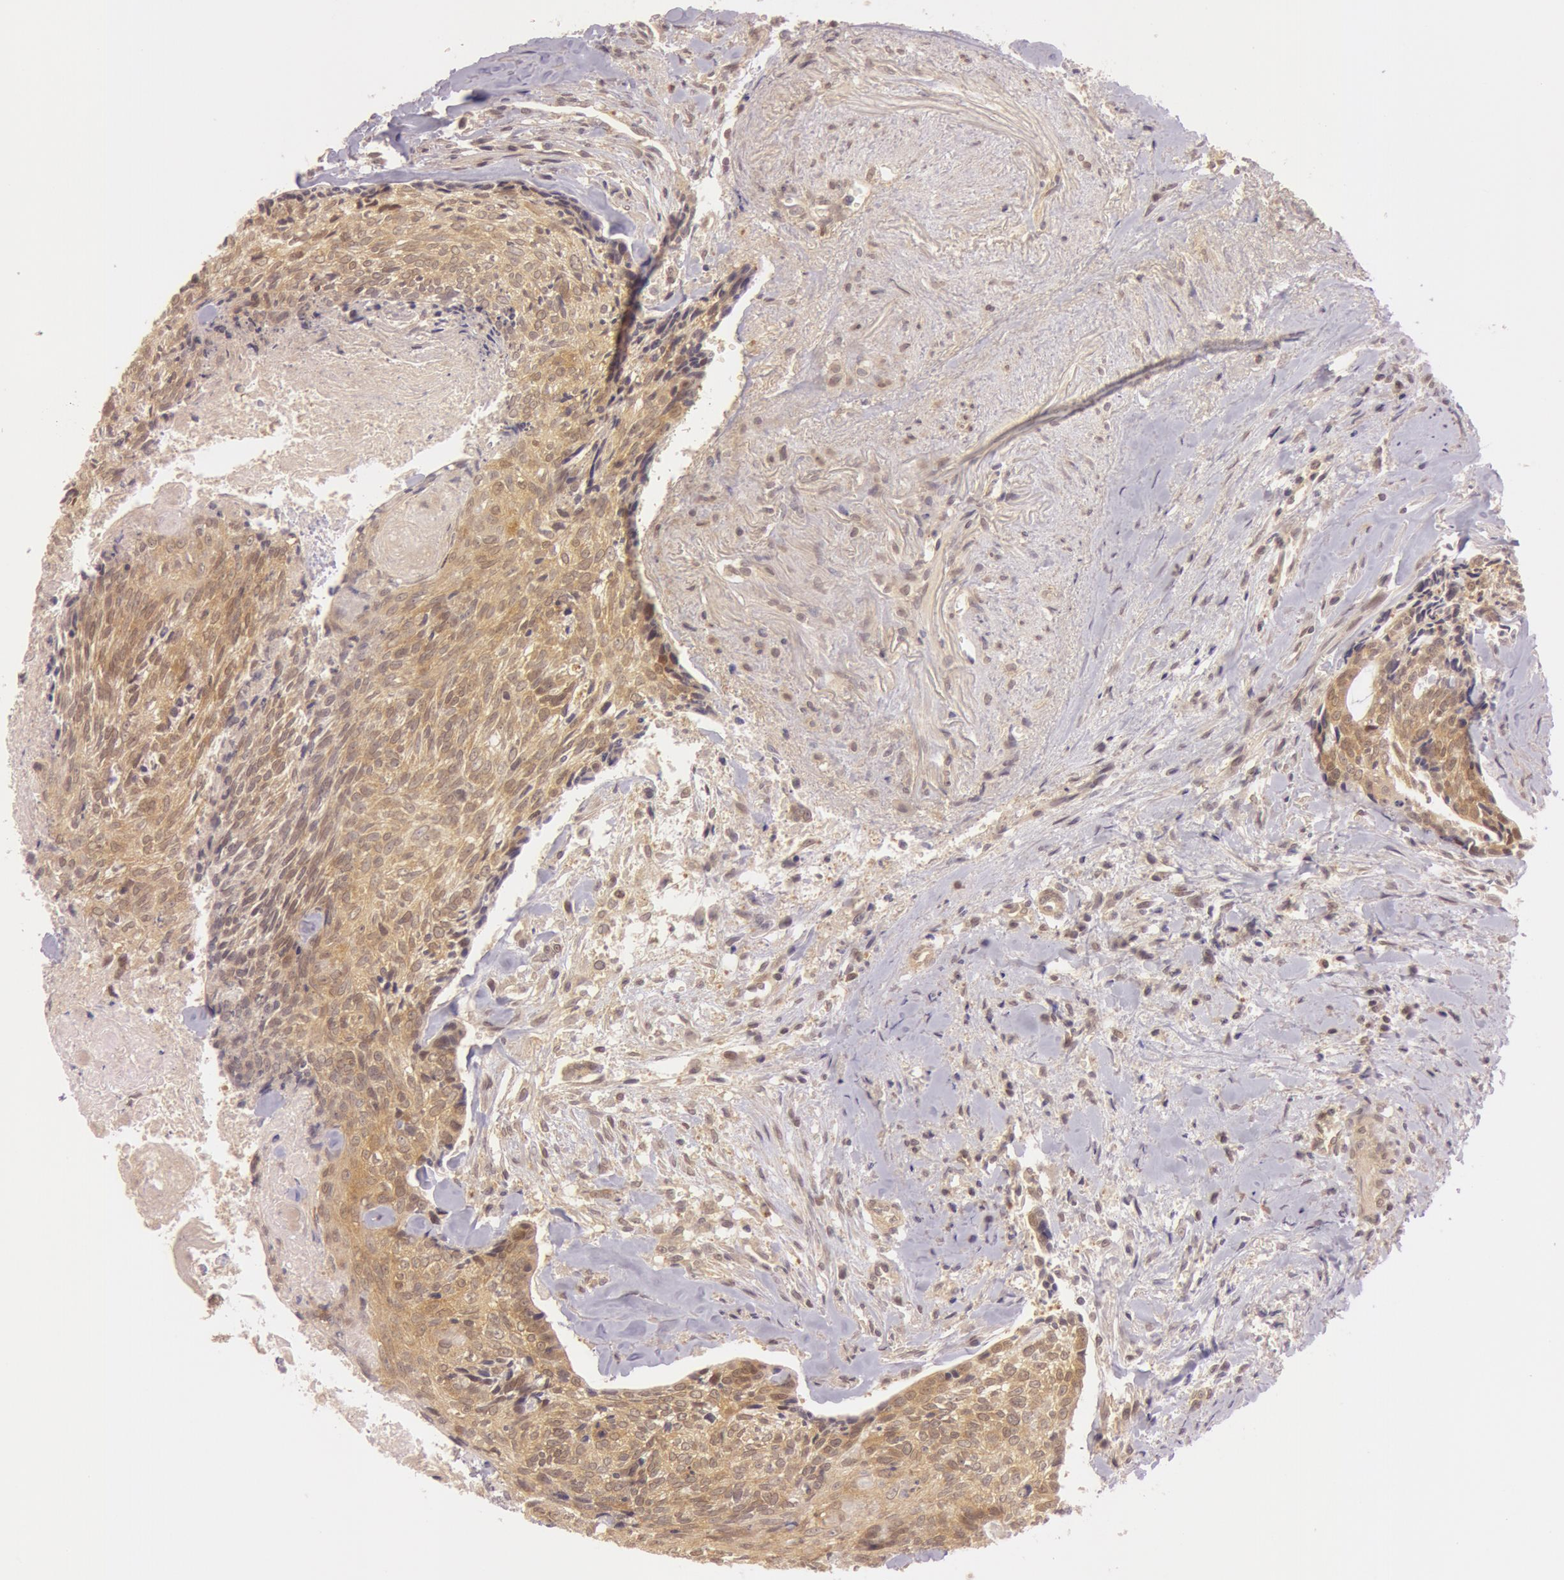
{"staining": {"intensity": "moderate", "quantity": ">75%", "location": "cytoplasmic/membranous"}, "tissue": "head and neck cancer", "cell_type": "Tumor cells", "image_type": "cancer", "snomed": [{"axis": "morphology", "description": "Squamous cell carcinoma, NOS"}, {"axis": "topography", "description": "Salivary gland"}, {"axis": "topography", "description": "Head-Neck"}], "caption": "Immunohistochemical staining of head and neck cancer demonstrates medium levels of moderate cytoplasmic/membranous staining in approximately >75% of tumor cells.", "gene": "ATG2B", "patient": {"sex": "male", "age": 70}}